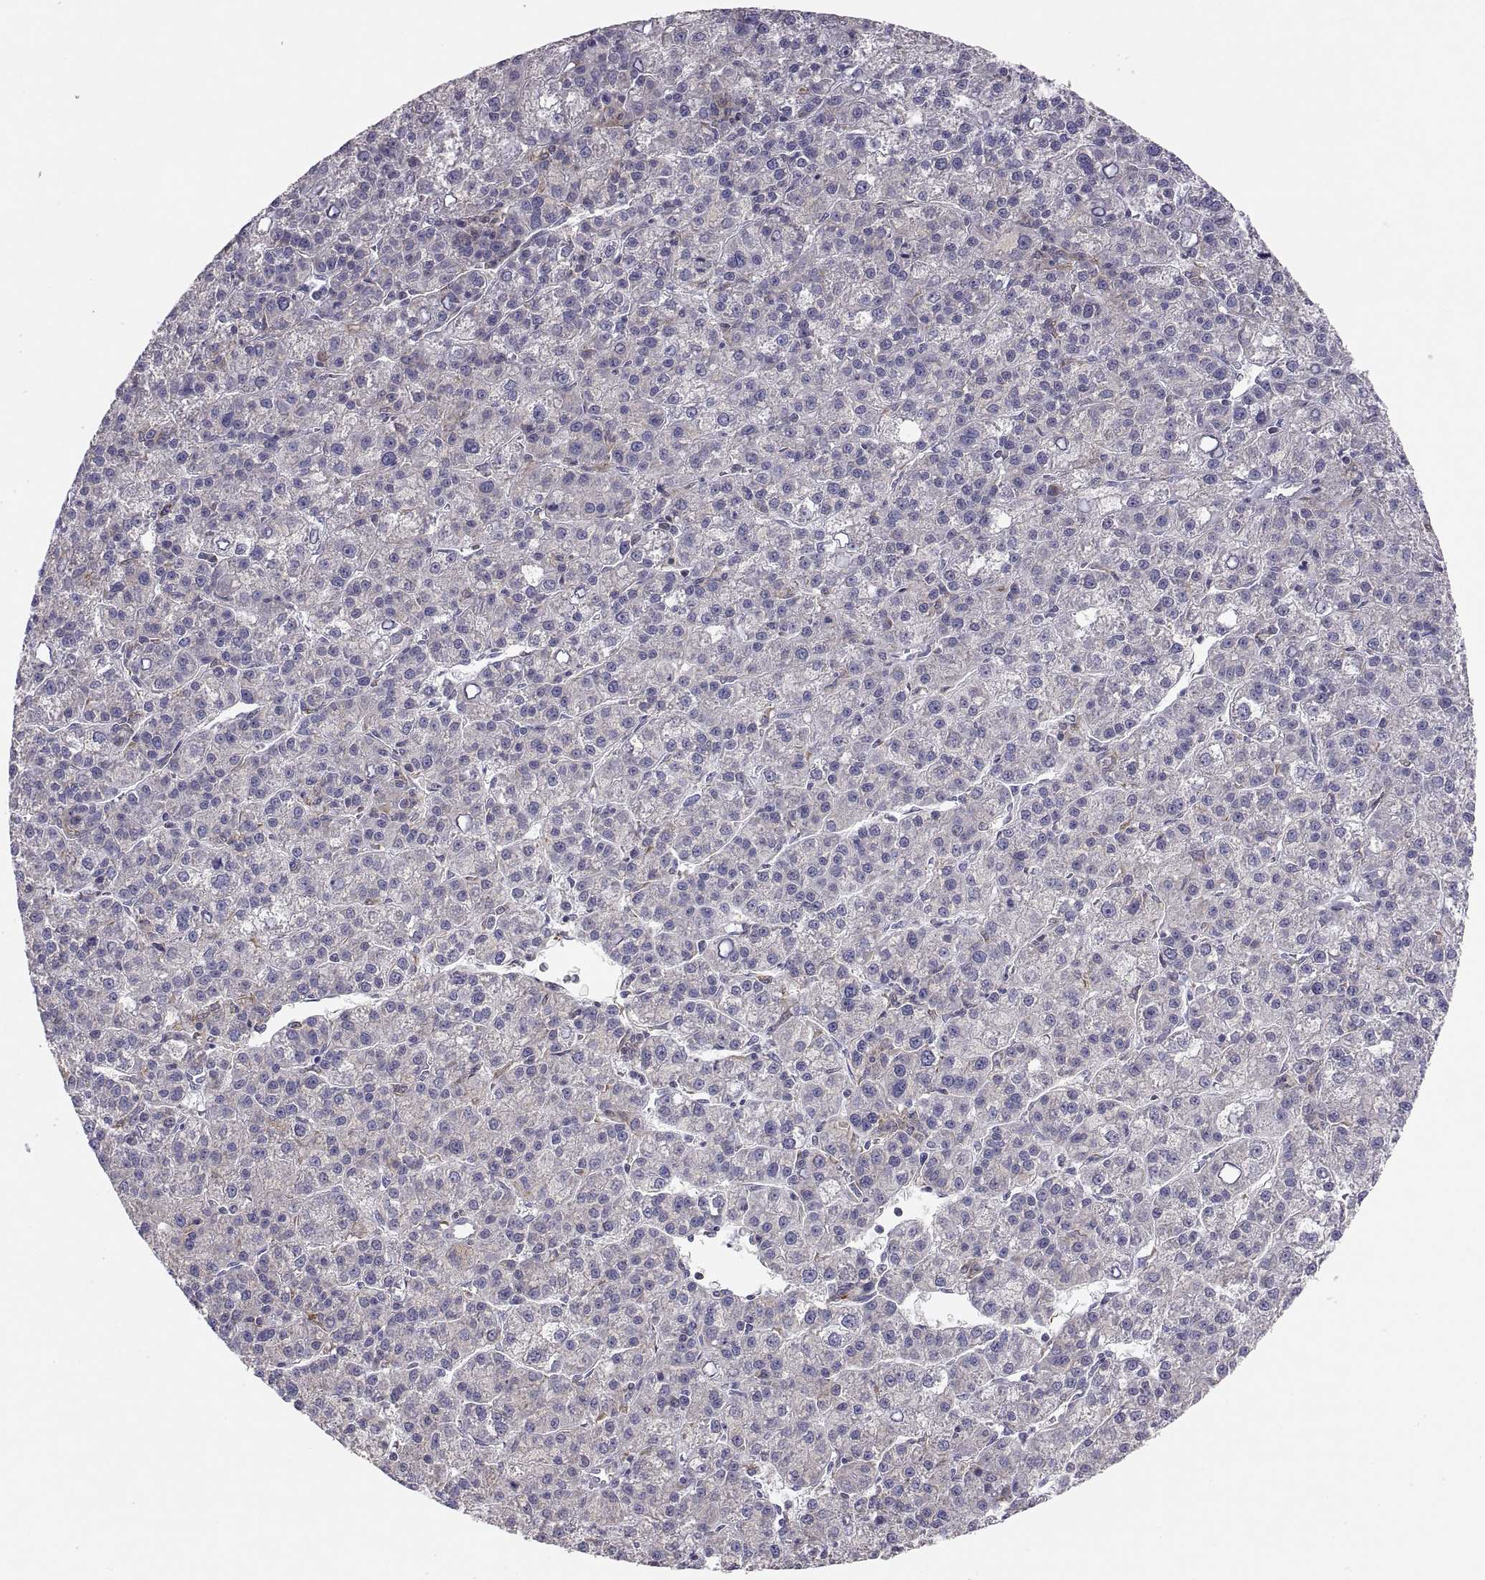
{"staining": {"intensity": "negative", "quantity": "none", "location": "none"}, "tissue": "liver cancer", "cell_type": "Tumor cells", "image_type": "cancer", "snomed": [{"axis": "morphology", "description": "Carcinoma, Hepatocellular, NOS"}, {"axis": "topography", "description": "Liver"}], "caption": "This is an IHC image of human liver cancer. There is no positivity in tumor cells.", "gene": "ERO1A", "patient": {"sex": "female", "age": 60}}